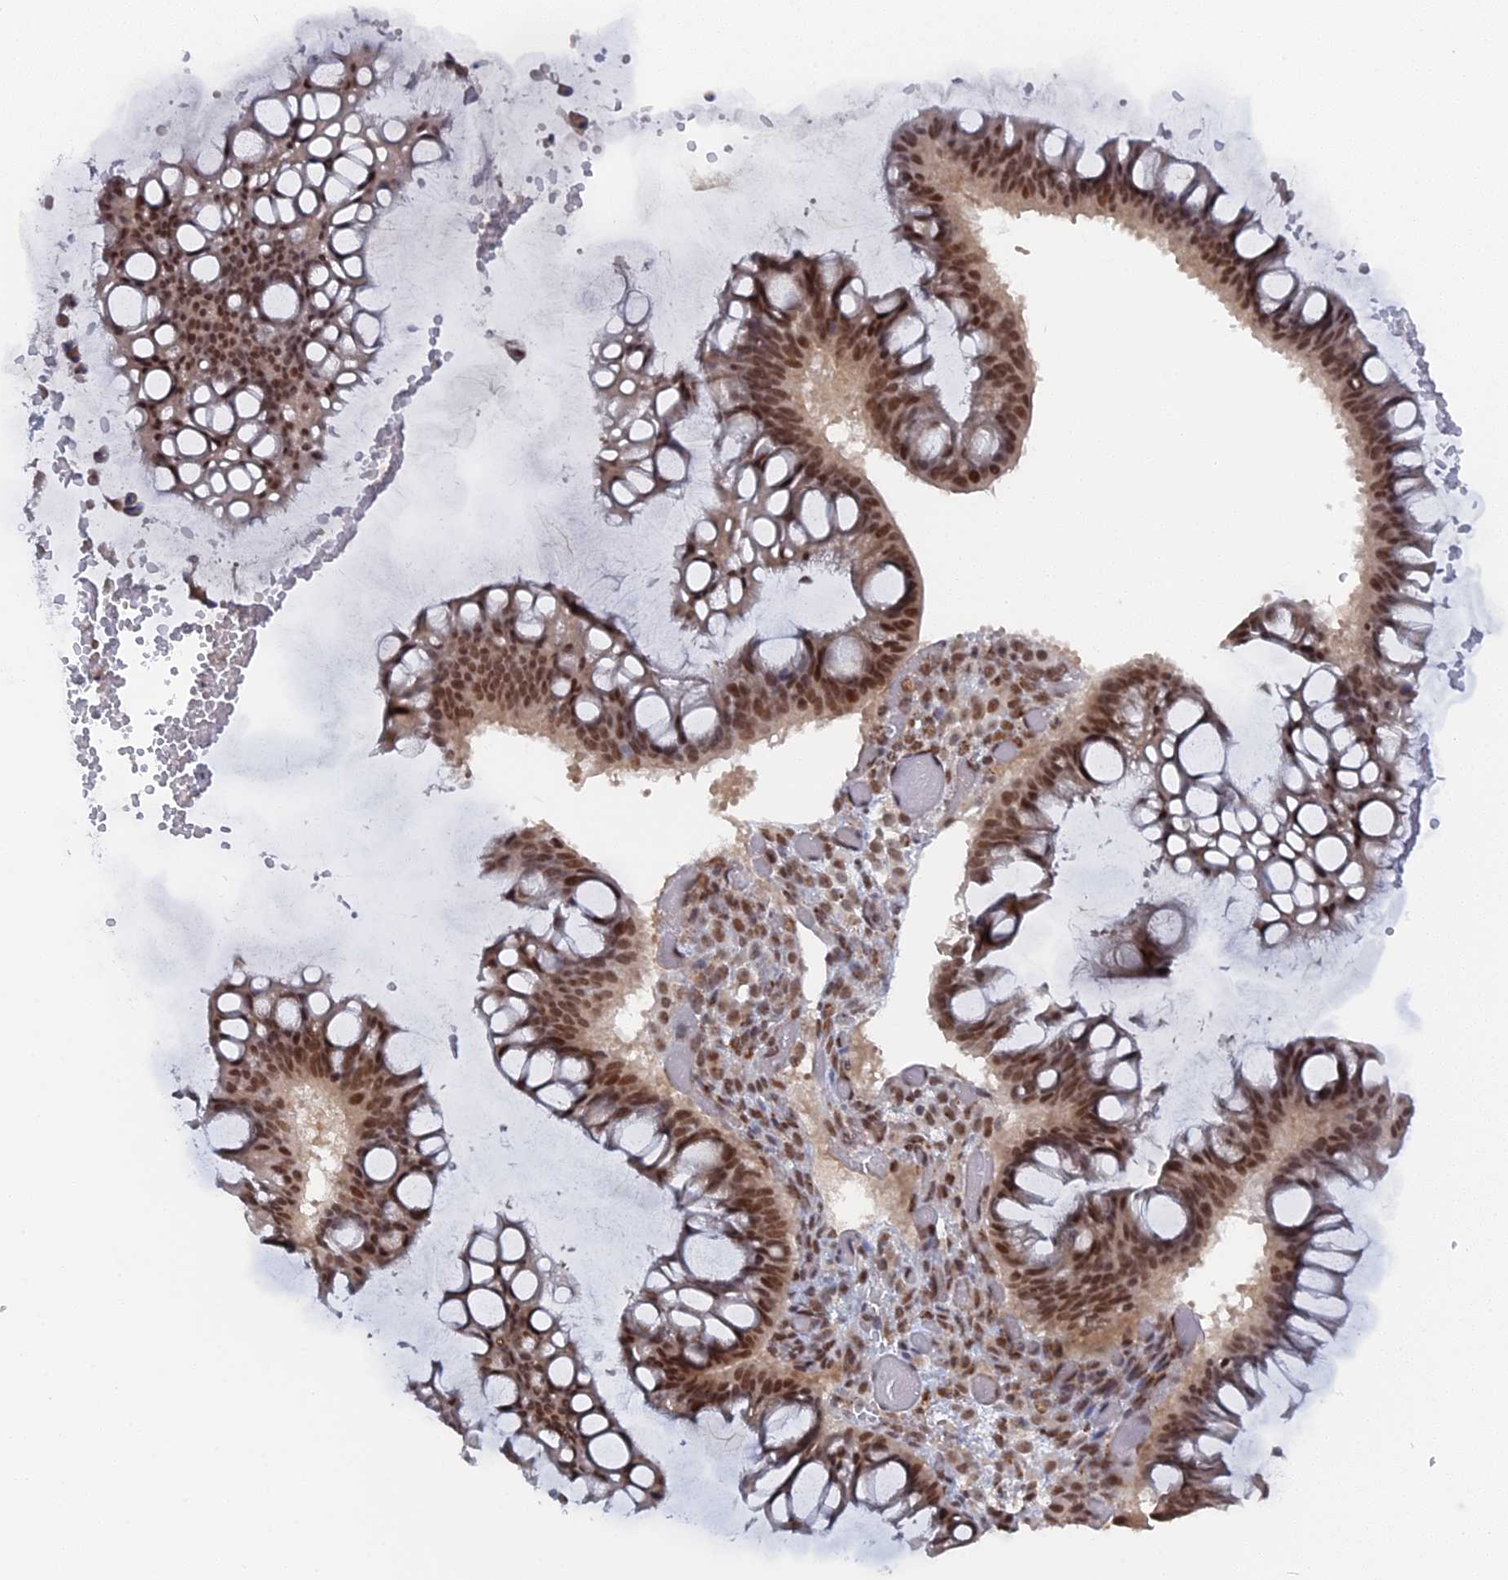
{"staining": {"intensity": "strong", "quantity": ">75%", "location": "nuclear"}, "tissue": "ovarian cancer", "cell_type": "Tumor cells", "image_type": "cancer", "snomed": [{"axis": "morphology", "description": "Cystadenocarcinoma, mucinous, NOS"}, {"axis": "topography", "description": "Ovary"}], "caption": "Ovarian mucinous cystadenocarcinoma stained with a brown dye reveals strong nuclear positive expression in about >75% of tumor cells.", "gene": "CCDC85A", "patient": {"sex": "female", "age": 73}}